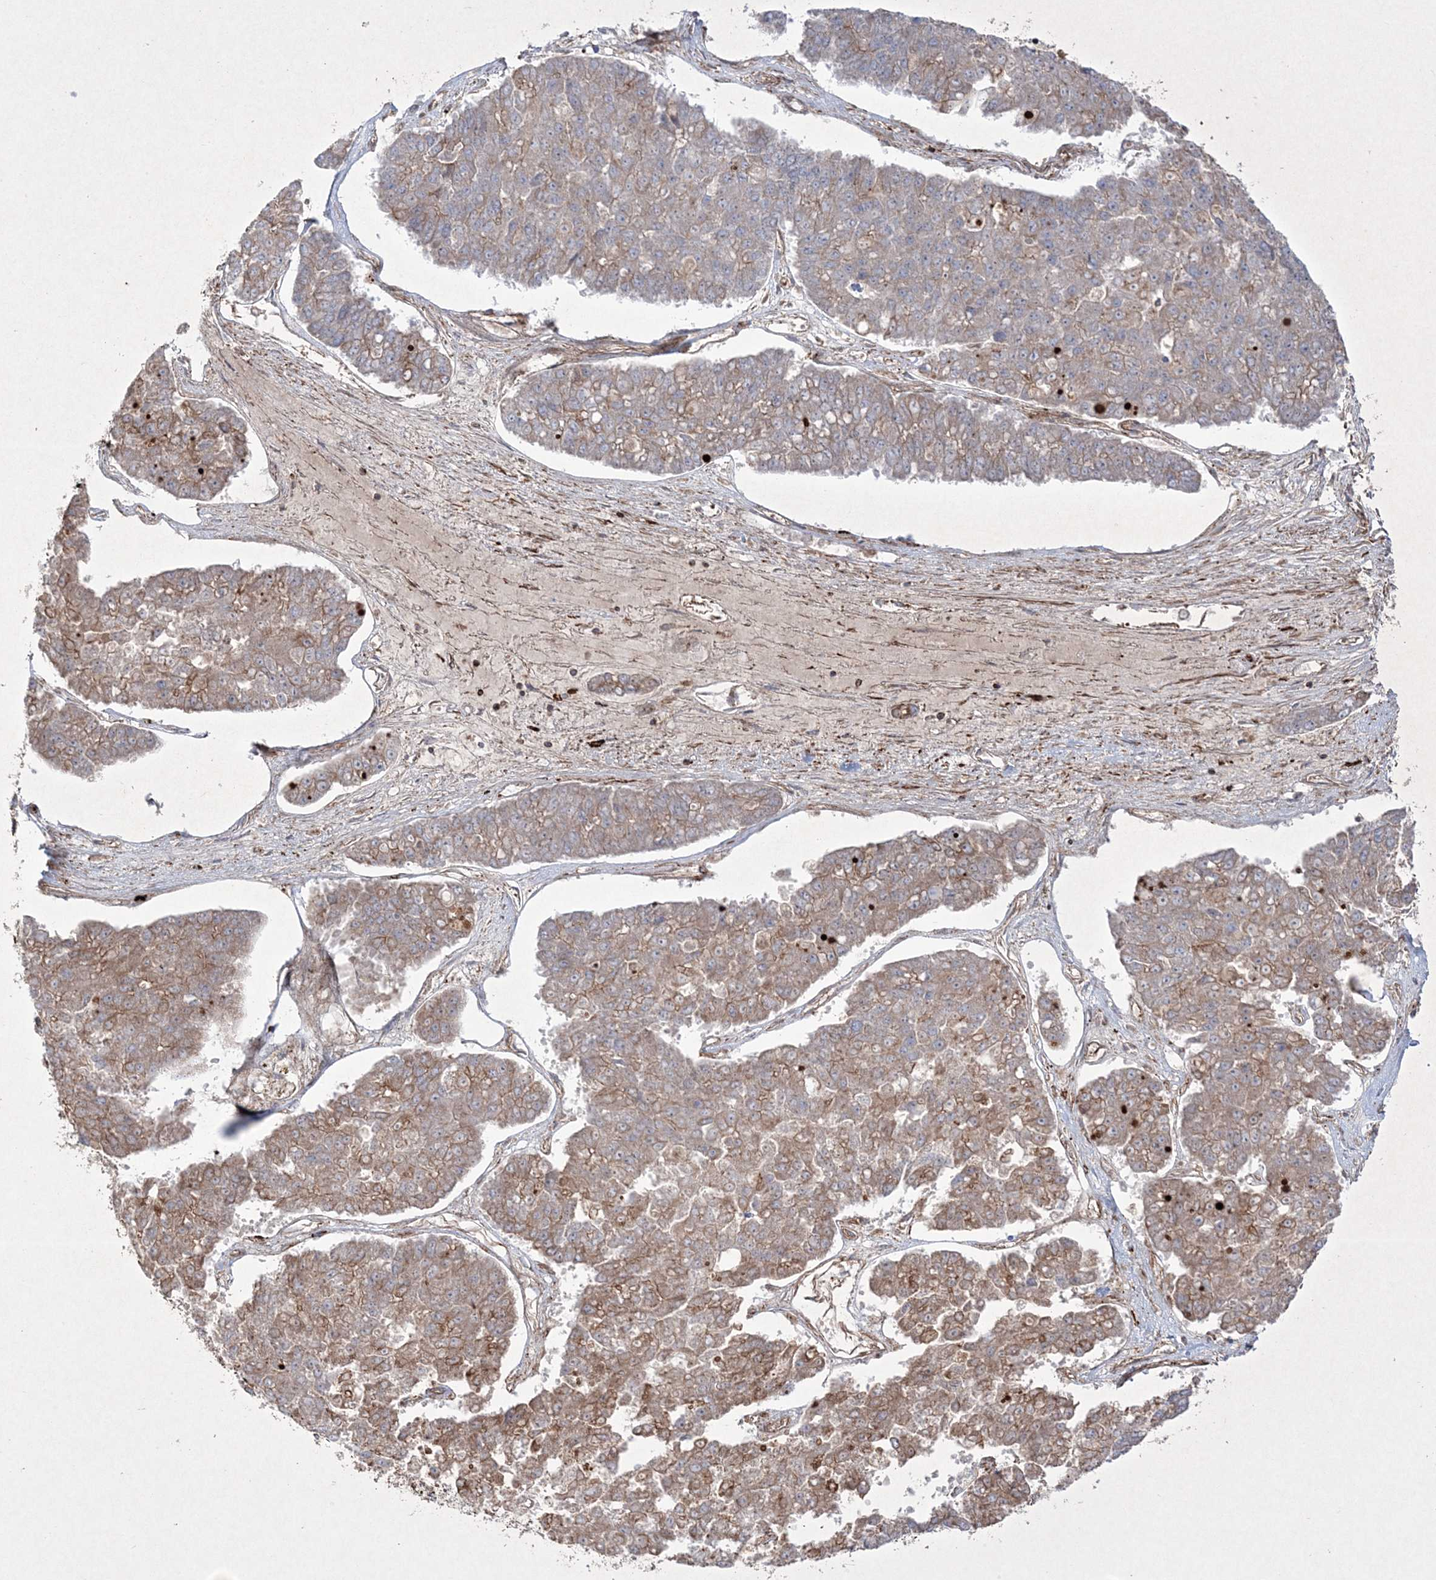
{"staining": {"intensity": "moderate", "quantity": "25%-75%", "location": "cytoplasmic/membranous"}, "tissue": "pancreatic cancer", "cell_type": "Tumor cells", "image_type": "cancer", "snomed": [{"axis": "morphology", "description": "Adenocarcinoma, NOS"}, {"axis": "topography", "description": "Pancreas"}], "caption": "Pancreatic adenocarcinoma stained with DAB (3,3'-diaminobenzidine) IHC displays medium levels of moderate cytoplasmic/membranous expression in about 25%-75% of tumor cells.", "gene": "RICTOR", "patient": {"sex": "male", "age": 50}}